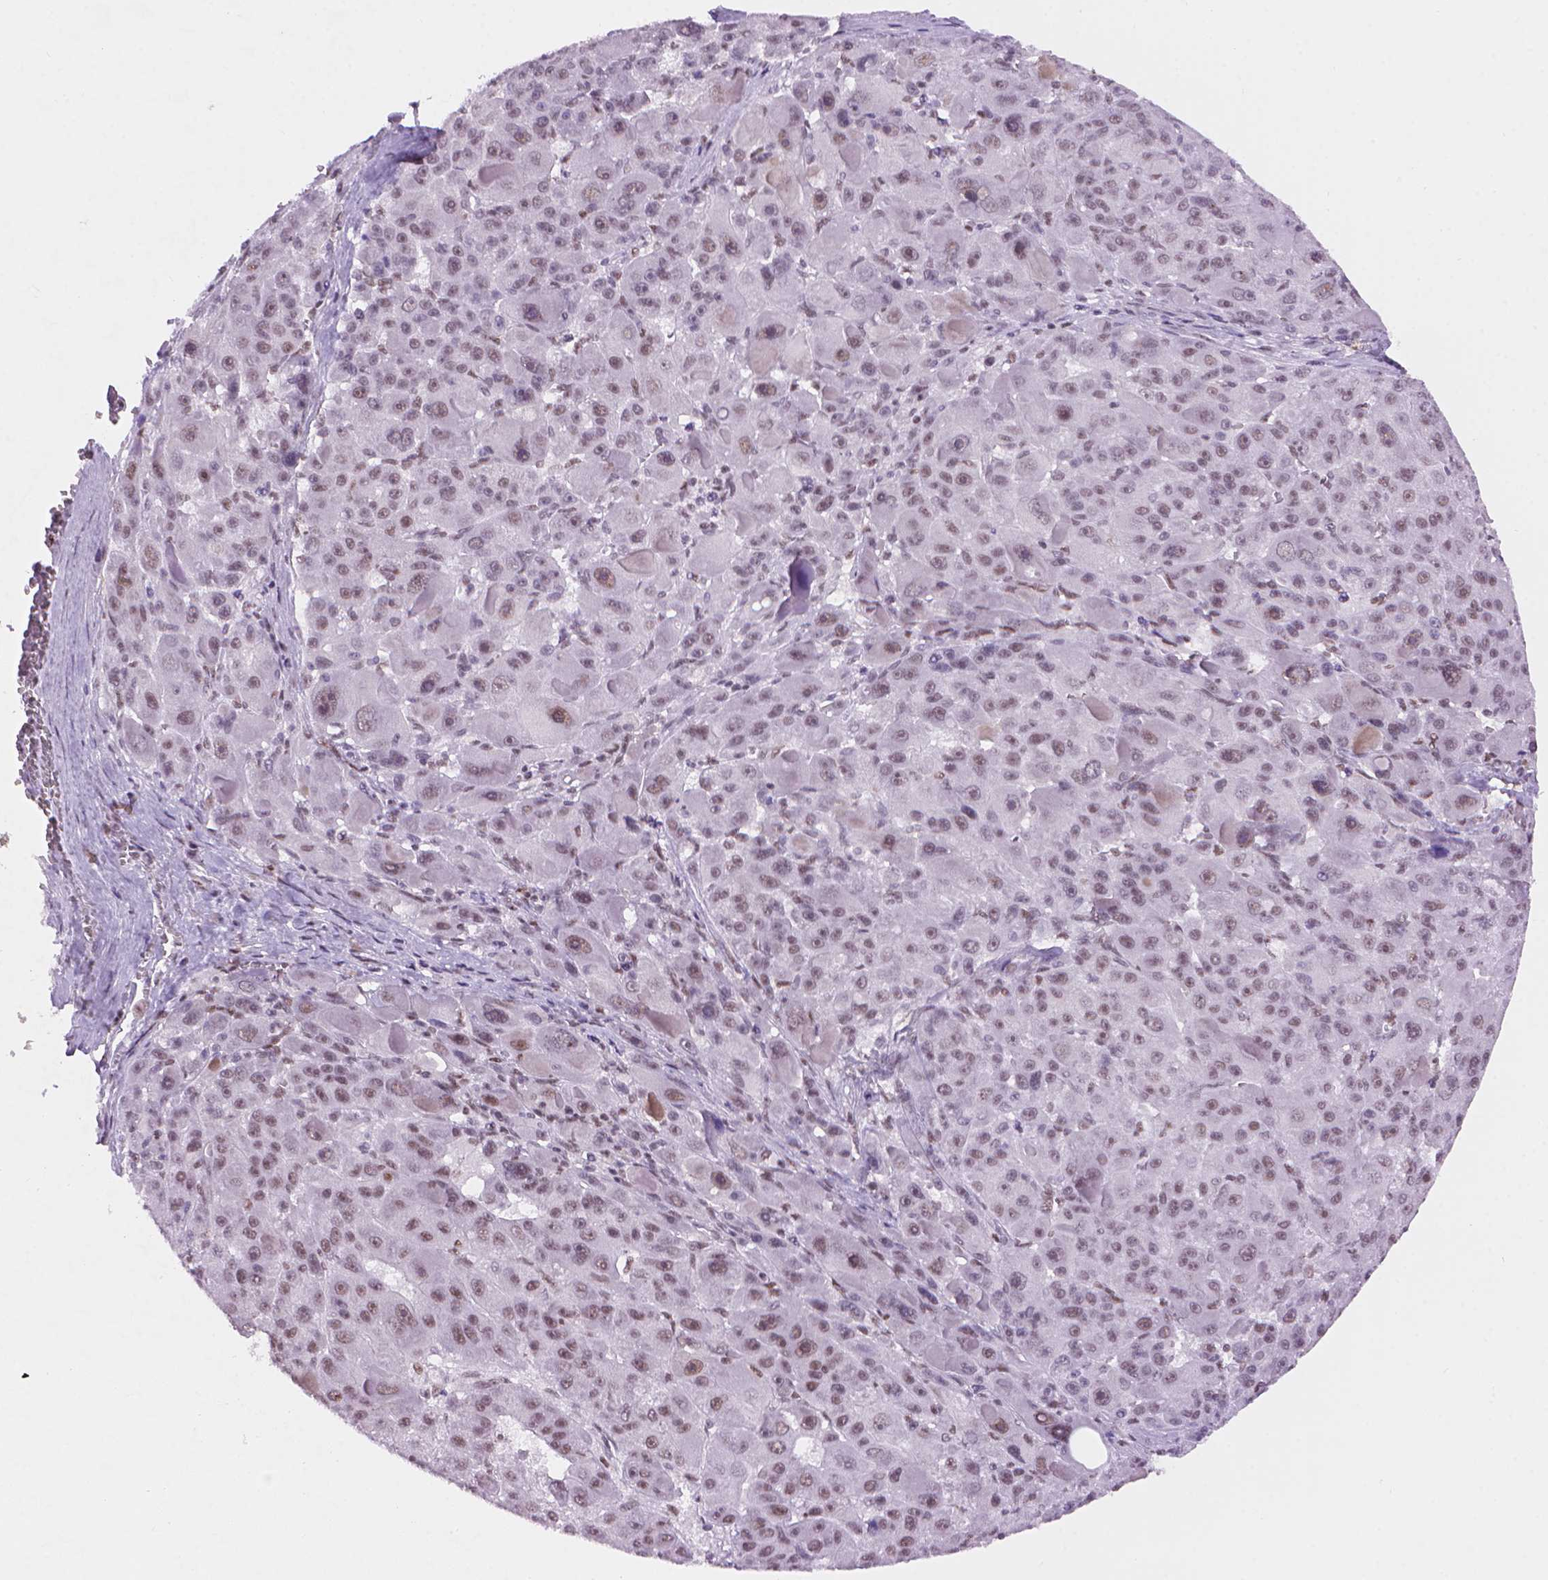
{"staining": {"intensity": "moderate", "quantity": "25%-75%", "location": "nuclear"}, "tissue": "liver cancer", "cell_type": "Tumor cells", "image_type": "cancer", "snomed": [{"axis": "morphology", "description": "Carcinoma, Hepatocellular, NOS"}, {"axis": "topography", "description": "Liver"}], "caption": "A brown stain shows moderate nuclear staining of a protein in liver hepatocellular carcinoma tumor cells.", "gene": "UBN1", "patient": {"sex": "male", "age": 76}}